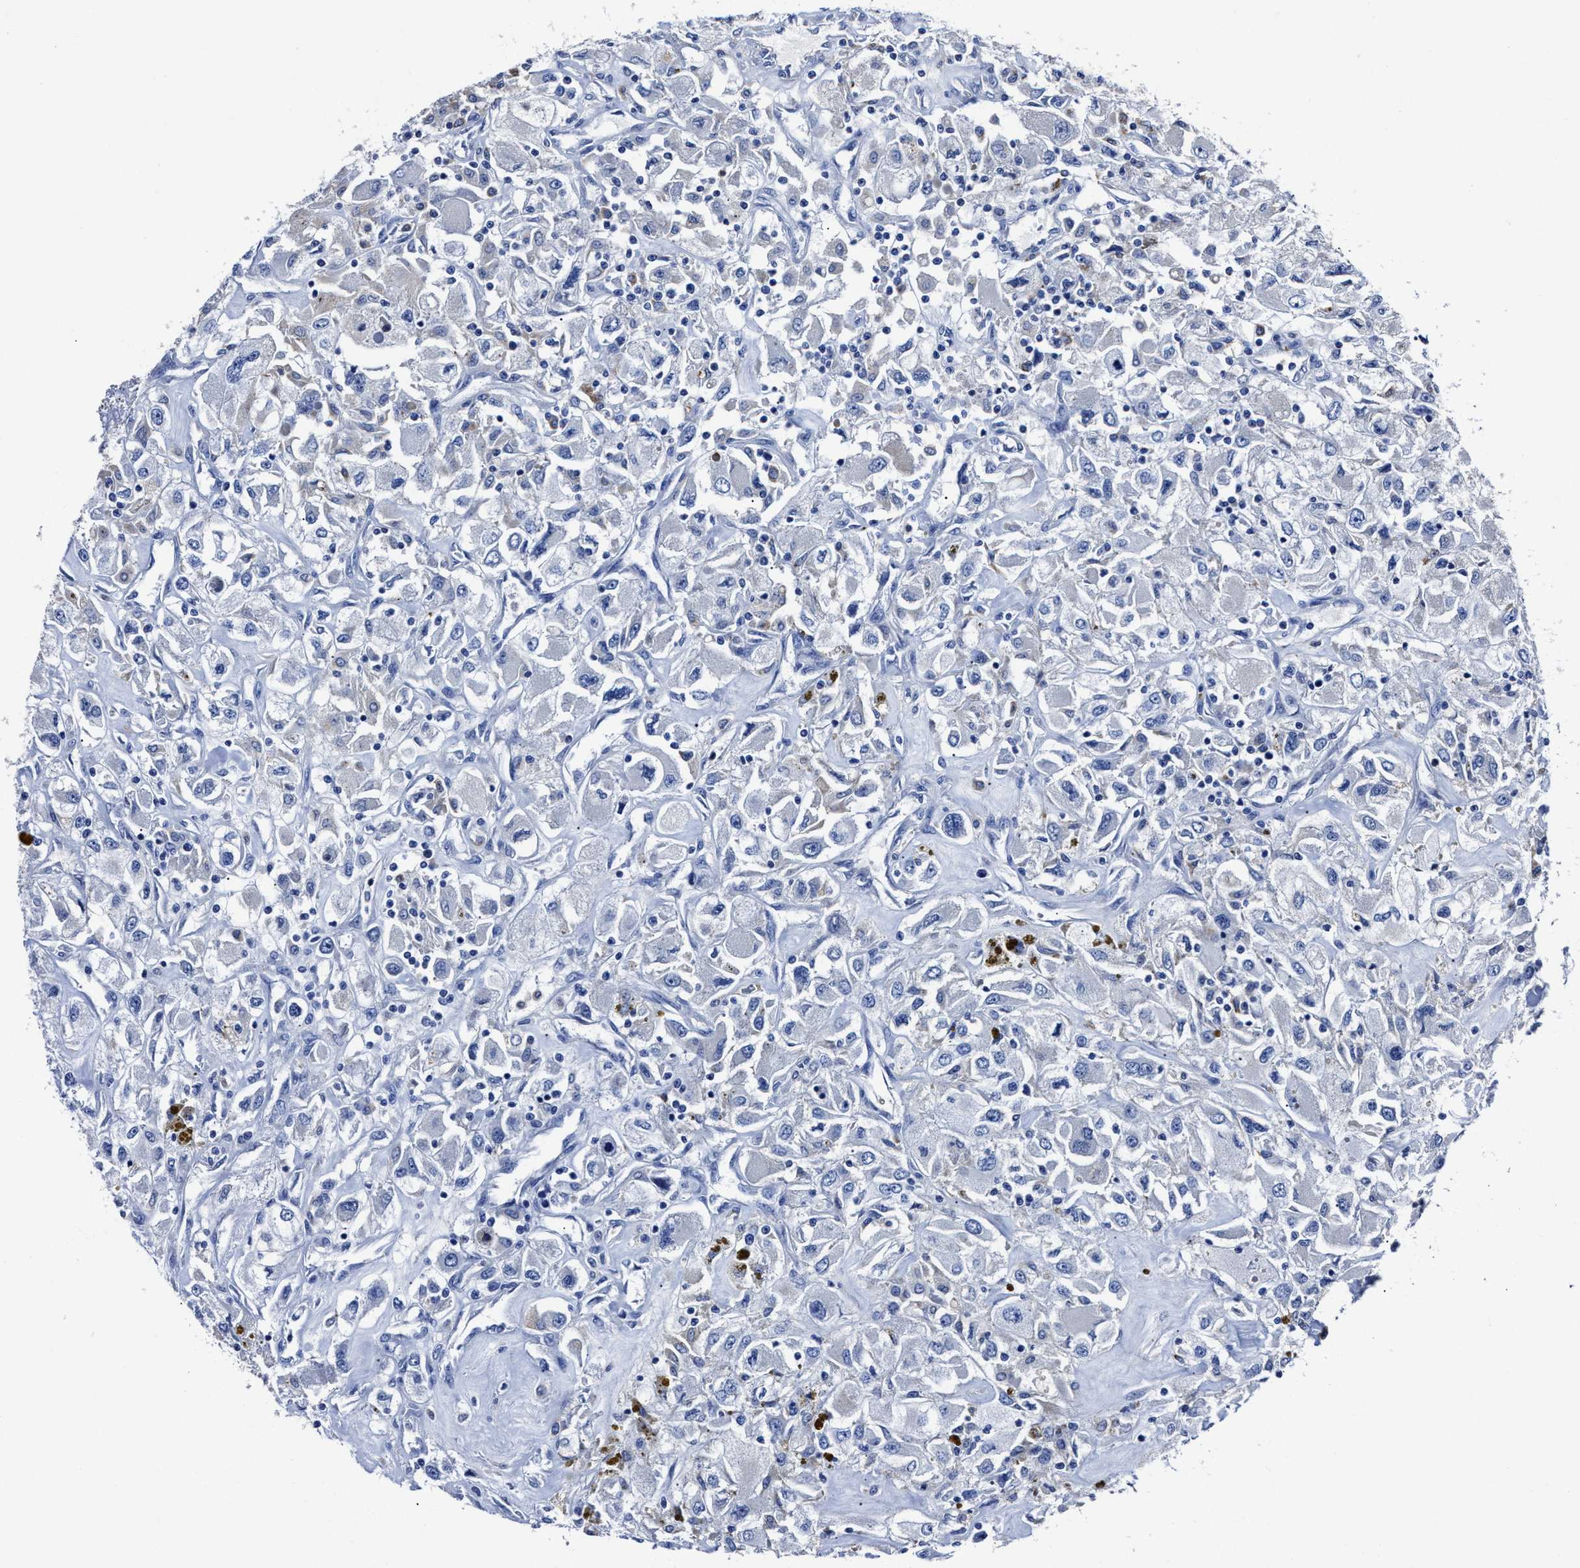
{"staining": {"intensity": "negative", "quantity": "none", "location": "none"}, "tissue": "renal cancer", "cell_type": "Tumor cells", "image_type": "cancer", "snomed": [{"axis": "morphology", "description": "Adenocarcinoma, NOS"}, {"axis": "topography", "description": "Kidney"}], "caption": "This is a image of immunohistochemistry staining of adenocarcinoma (renal), which shows no positivity in tumor cells.", "gene": "LAMTOR4", "patient": {"sex": "female", "age": 52}}